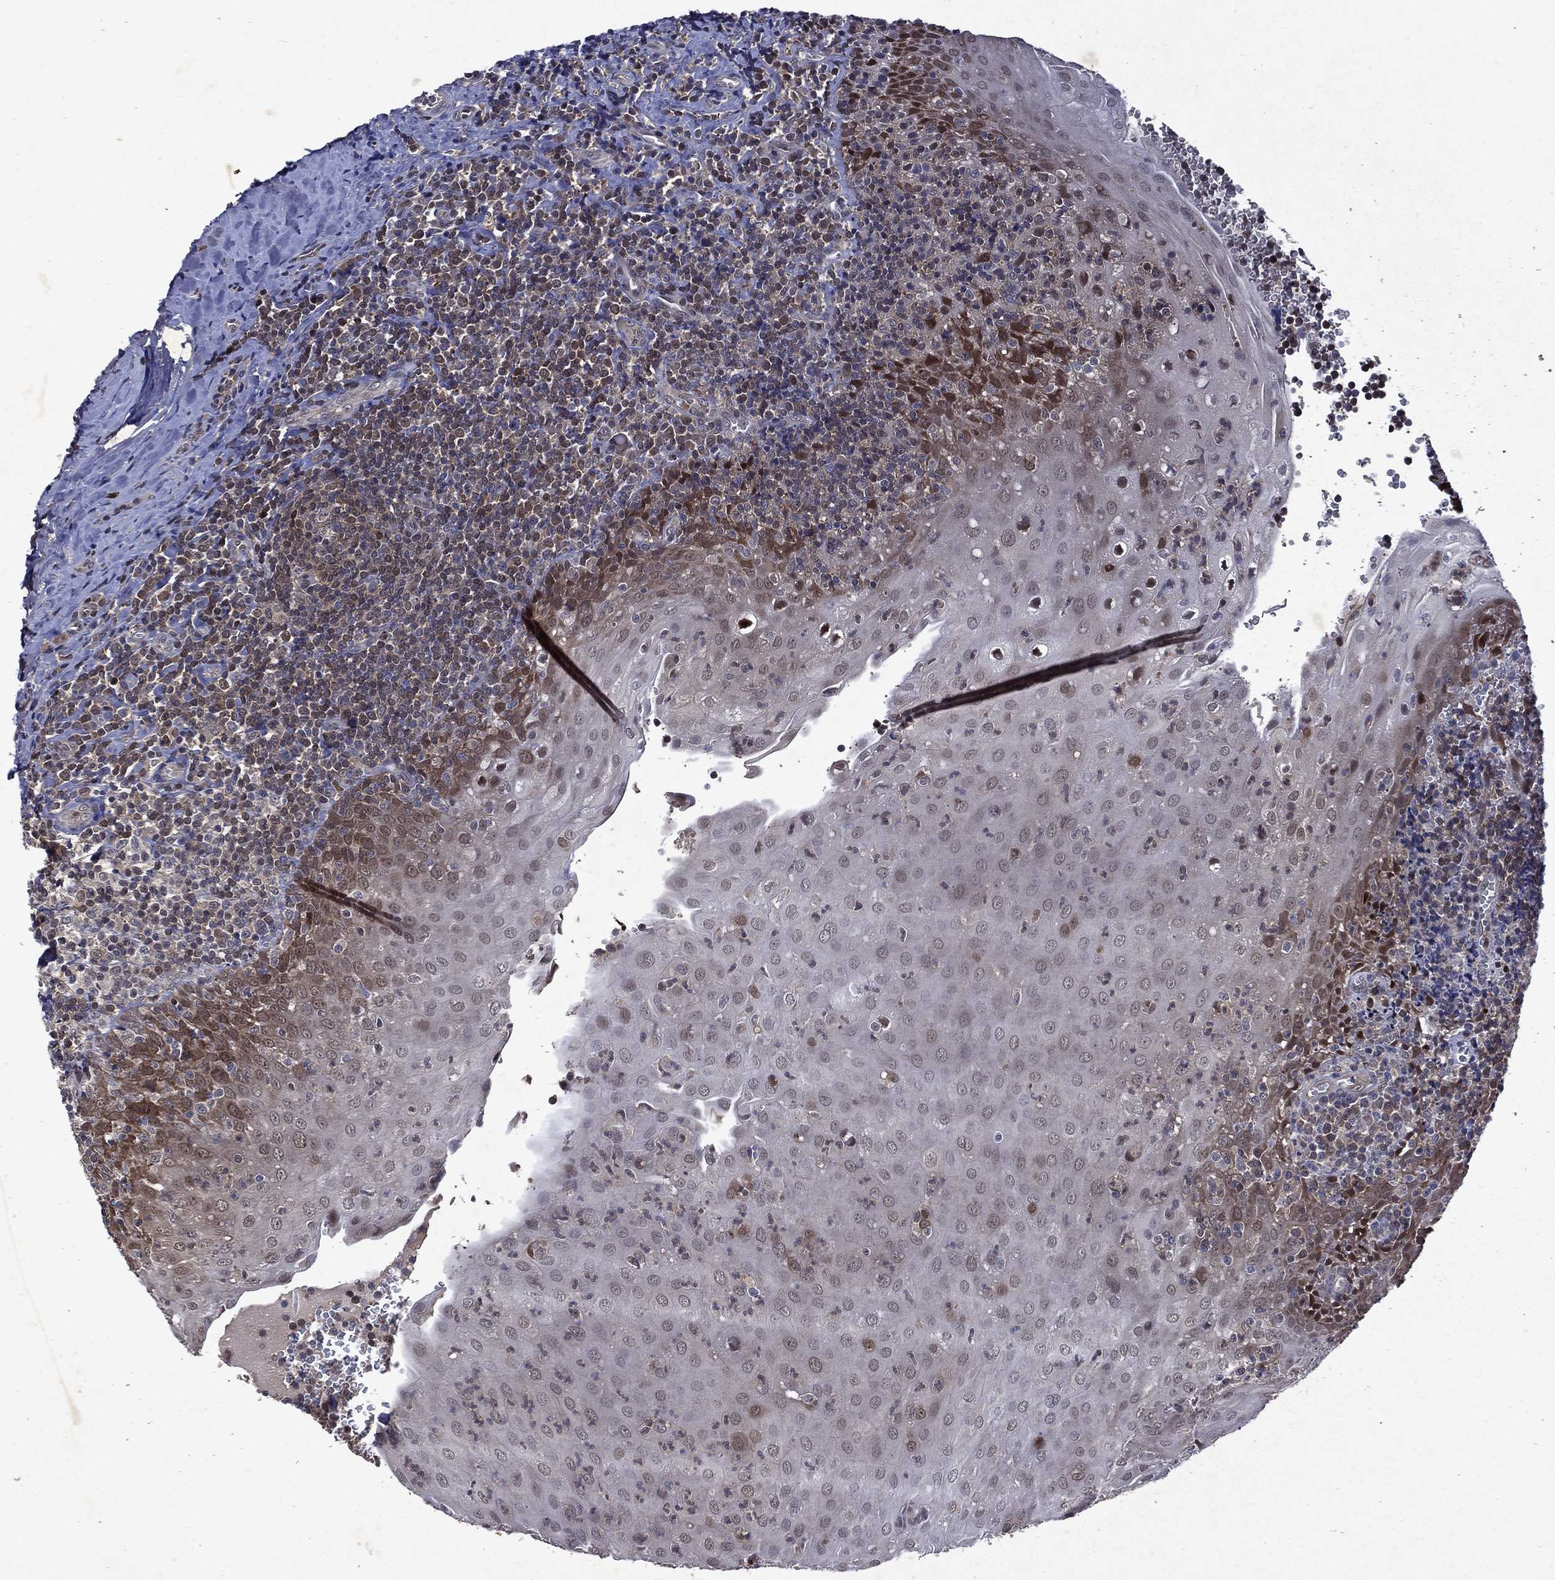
{"staining": {"intensity": "moderate", "quantity": "<25%", "location": "cytoplasmic/membranous,nuclear"}, "tissue": "tonsil", "cell_type": "Germinal center cells", "image_type": "normal", "snomed": [{"axis": "morphology", "description": "Normal tissue, NOS"}, {"axis": "morphology", "description": "Inflammation, NOS"}, {"axis": "topography", "description": "Tonsil"}], "caption": "An IHC histopathology image of unremarkable tissue is shown. Protein staining in brown shows moderate cytoplasmic/membranous,nuclear positivity in tonsil within germinal center cells.", "gene": "MTAP", "patient": {"sex": "female", "age": 31}}